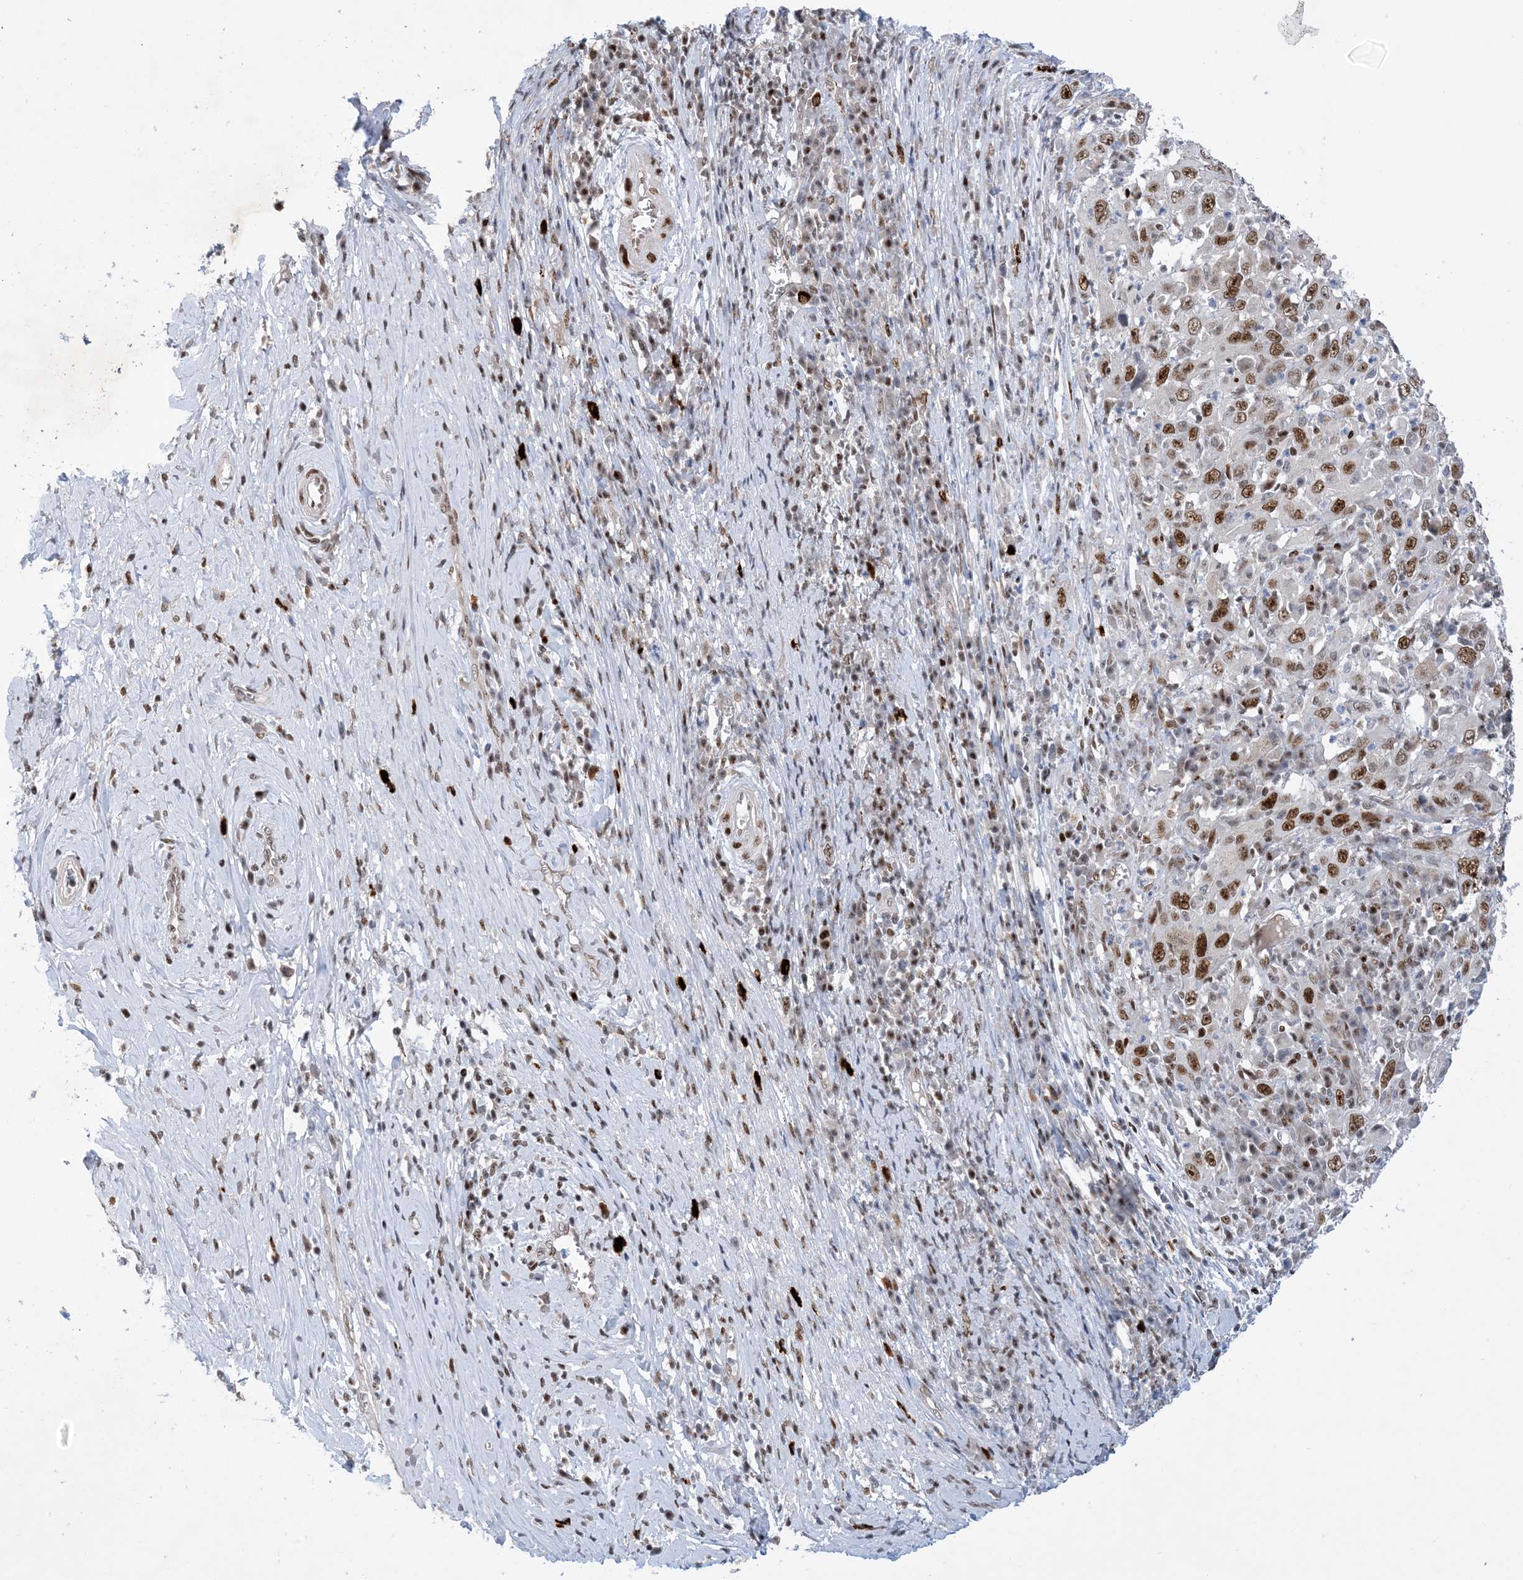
{"staining": {"intensity": "moderate", "quantity": ">75%", "location": "nuclear"}, "tissue": "cervical cancer", "cell_type": "Tumor cells", "image_type": "cancer", "snomed": [{"axis": "morphology", "description": "Squamous cell carcinoma, NOS"}, {"axis": "topography", "description": "Cervix"}], "caption": "A high-resolution micrograph shows immunohistochemistry (IHC) staining of cervical squamous cell carcinoma, which displays moderate nuclear positivity in about >75% of tumor cells.", "gene": "TSPYL1", "patient": {"sex": "female", "age": 46}}